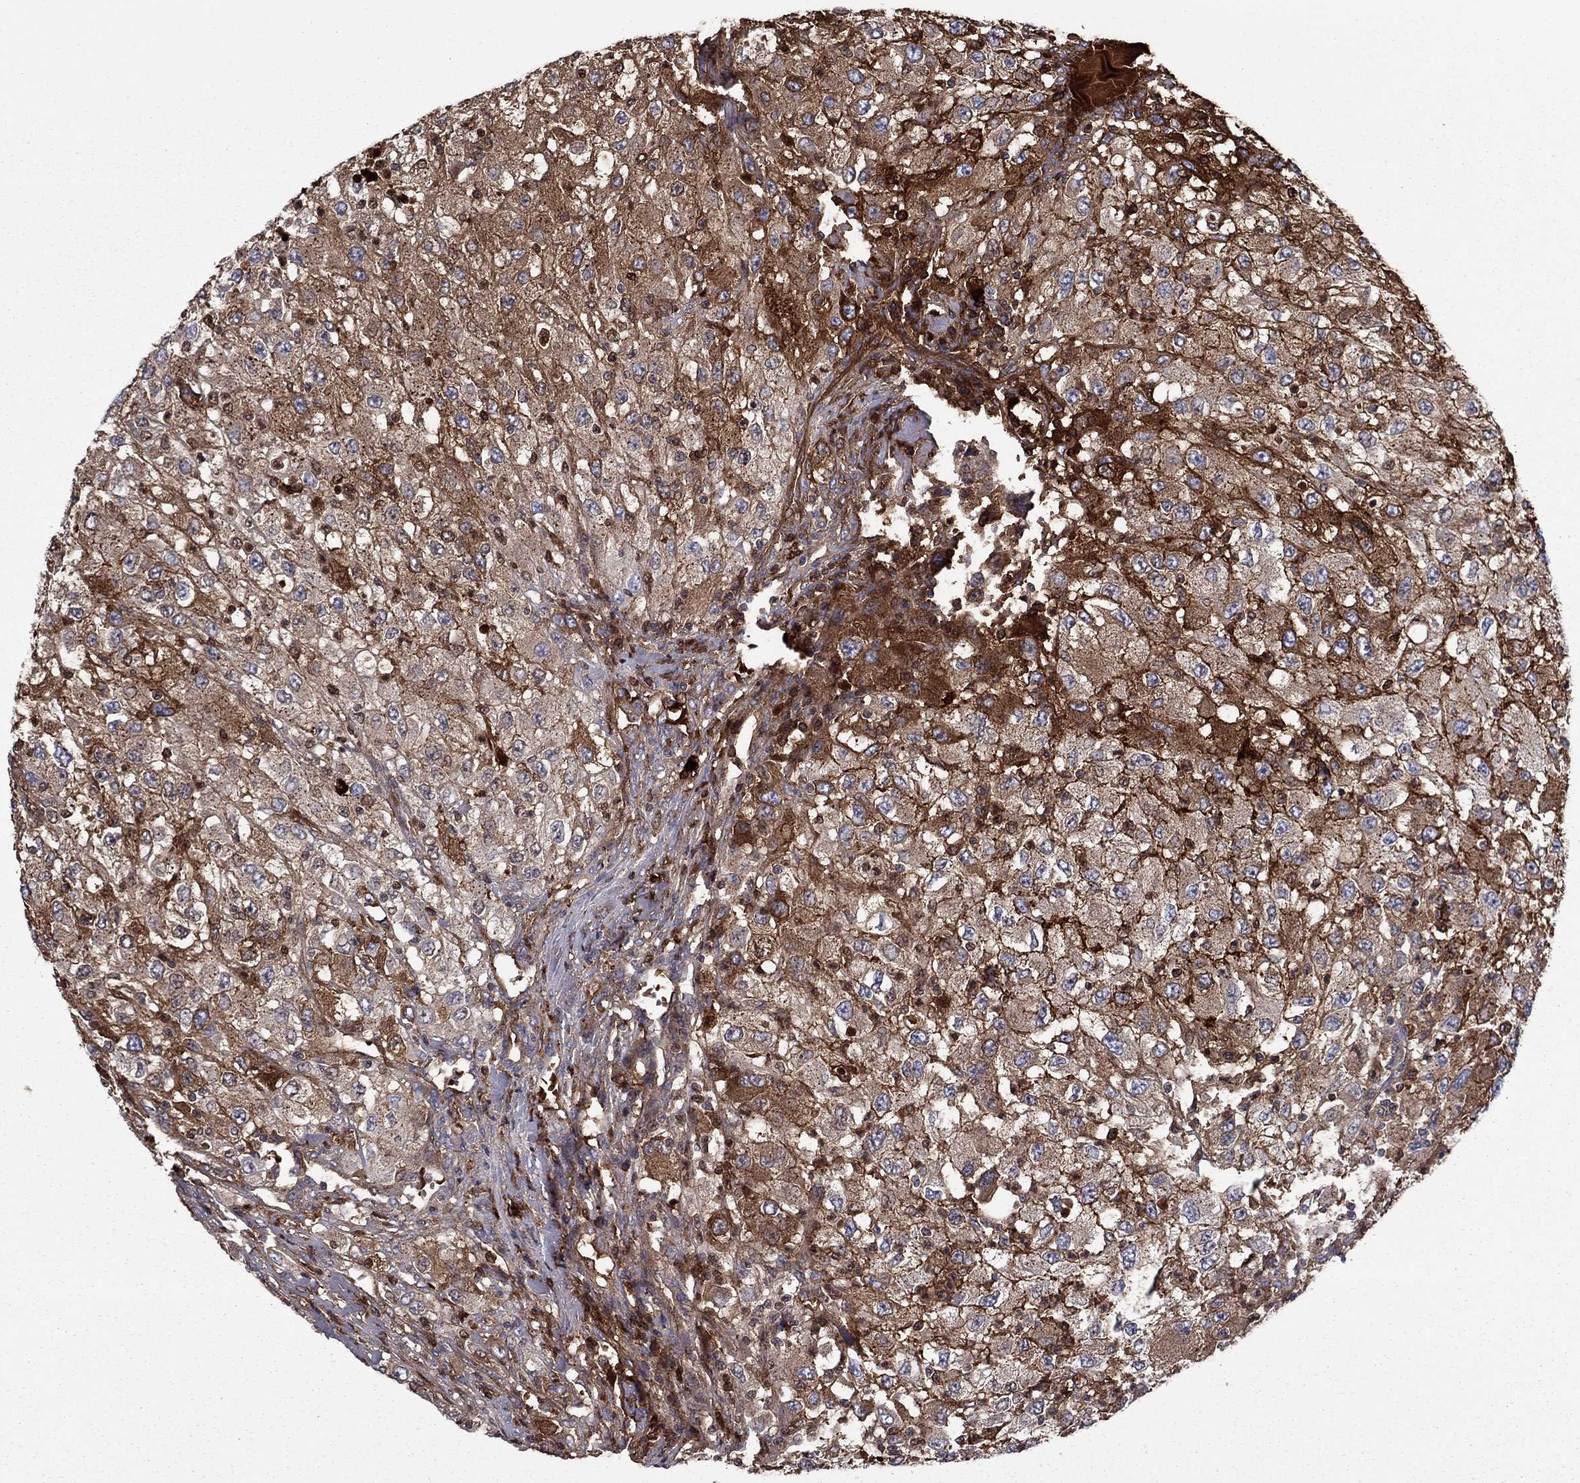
{"staining": {"intensity": "strong", "quantity": ">75%", "location": "cytoplasmic/membranous"}, "tissue": "renal cancer", "cell_type": "Tumor cells", "image_type": "cancer", "snomed": [{"axis": "morphology", "description": "Adenocarcinoma, NOS"}, {"axis": "topography", "description": "Kidney"}], "caption": "IHC (DAB (3,3'-diaminobenzidine)) staining of human renal cancer reveals strong cytoplasmic/membranous protein staining in approximately >75% of tumor cells. (Brightfield microscopy of DAB IHC at high magnification).", "gene": "HPX", "patient": {"sex": "female", "age": 67}}